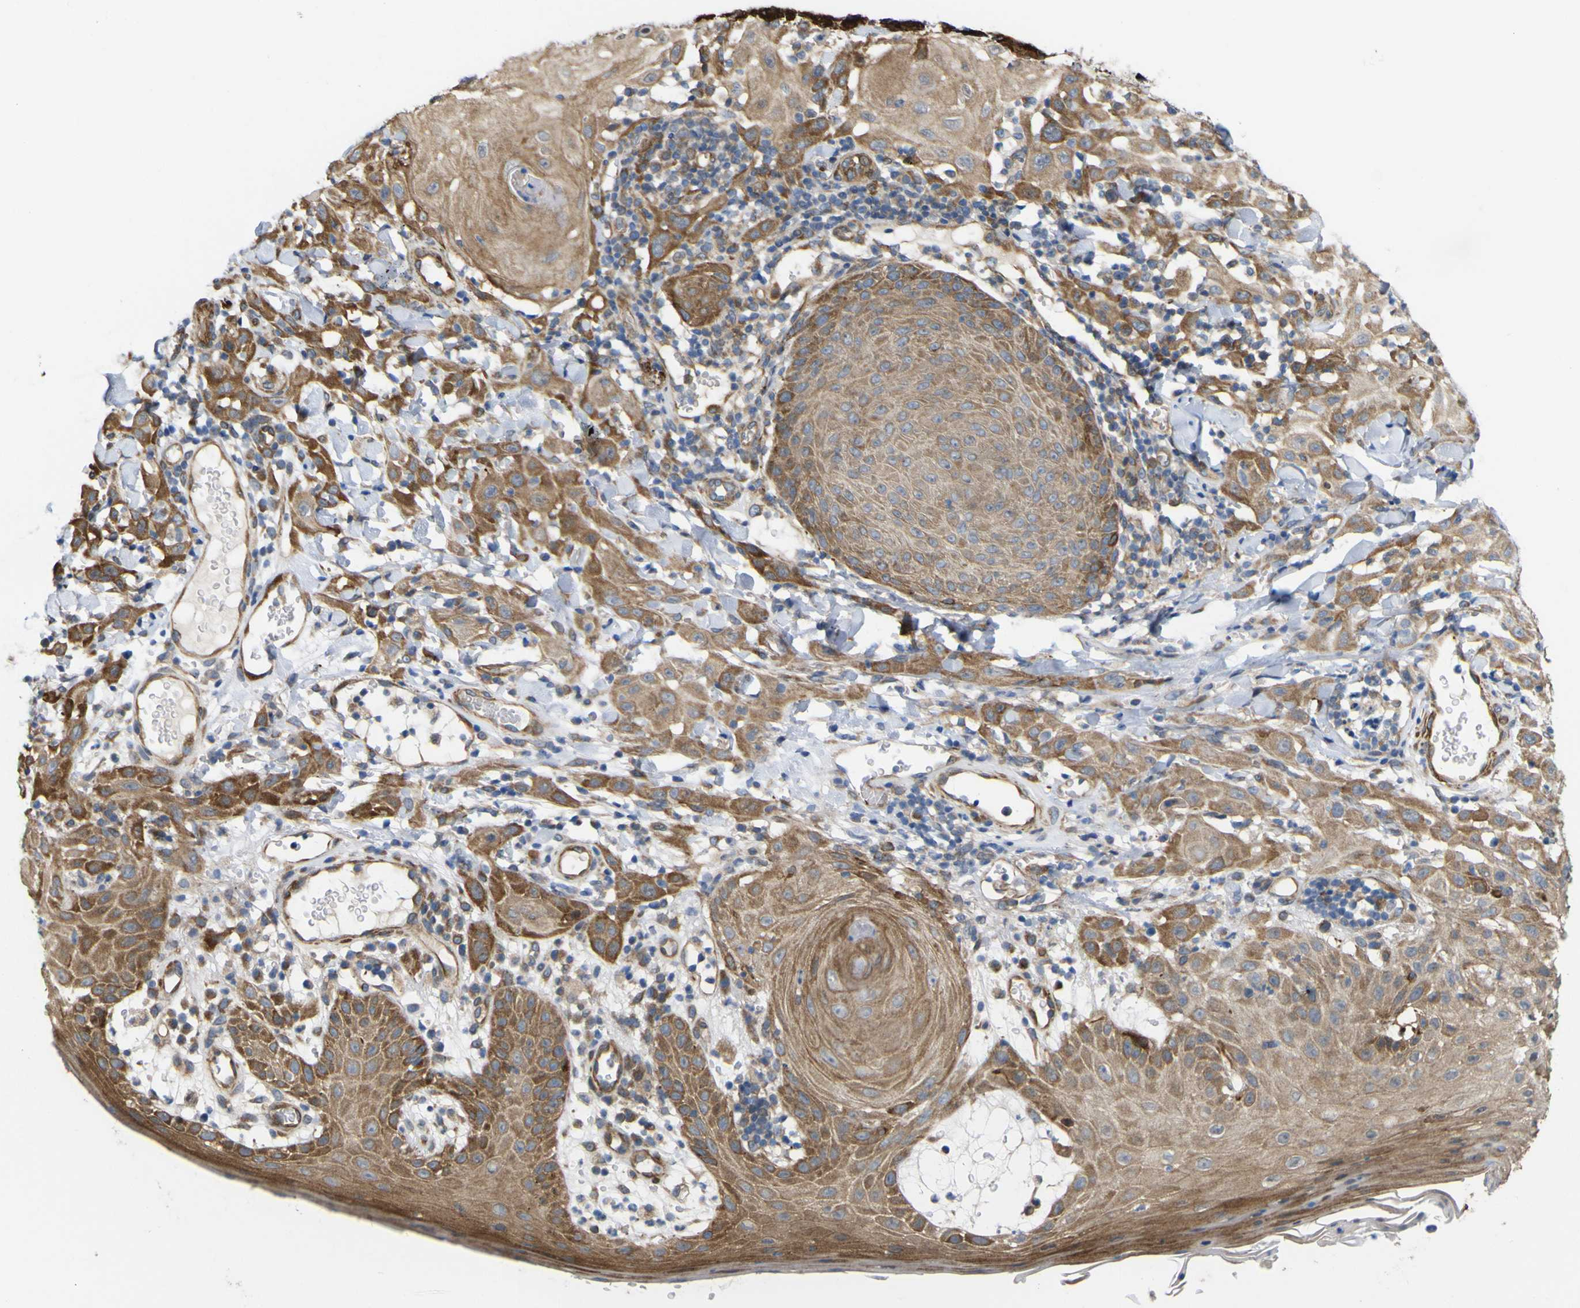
{"staining": {"intensity": "moderate", "quantity": ">75%", "location": "cytoplasmic/membranous"}, "tissue": "skin cancer", "cell_type": "Tumor cells", "image_type": "cancer", "snomed": [{"axis": "morphology", "description": "Squamous cell carcinoma, NOS"}, {"axis": "topography", "description": "Skin"}], "caption": "Immunohistochemistry (IHC) staining of skin cancer, which displays medium levels of moderate cytoplasmic/membranous expression in about >75% of tumor cells indicating moderate cytoplasmic/membranous protein staining. The staining was performed using DAB (3,3'-diaminobenzidine) (brown) for protein detection and nuclei were counterstained in hematoxylin (blue).", "gene": "JPH1", "patient": {"sex": "male", "age": 24}}